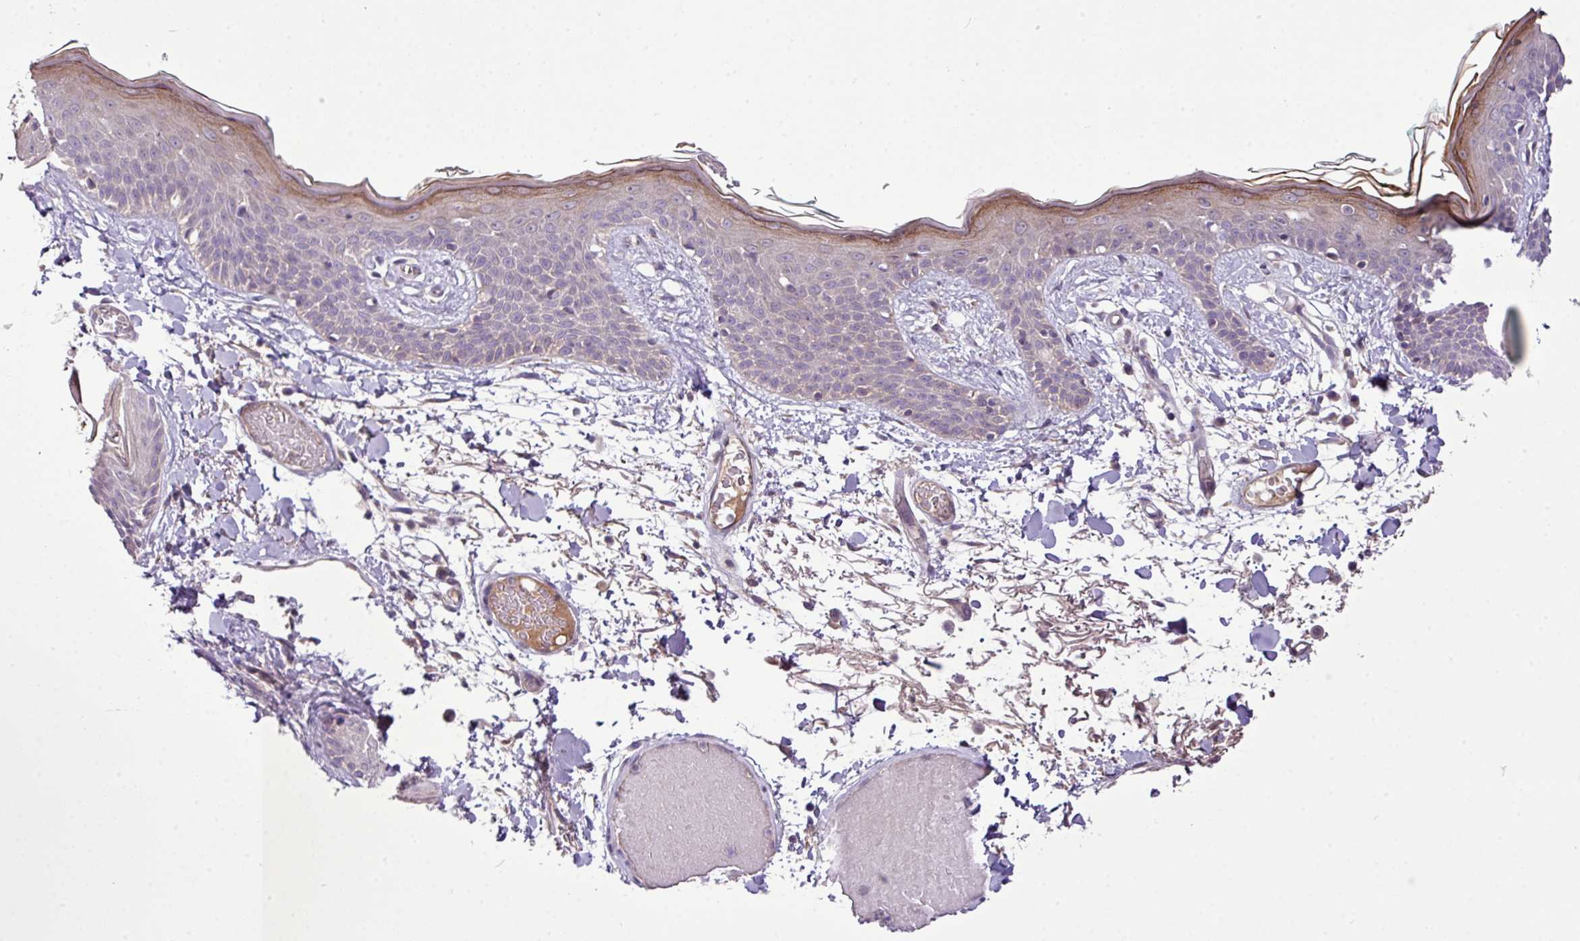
{"staining": {"intensity": "weak", "quantity": "25%-75%", "location": "cytoplasmic/membranous"}, "tissue": "skin", "cell_type": "Fibroblasts", "image_type": "normal", "snomed": [{"axis": "morphology", "description": "Normal tissue, NOS"}, {"axis": "topography", "description": "Skin"}], "caption": "Skin stained for a protein (brown) demonstrates weak cytoplasmic/membranous positive expression in about 25%-75% of fibroblasts.", "gene": "XIAP", "patient": {"sex": "male", "age": 79}}